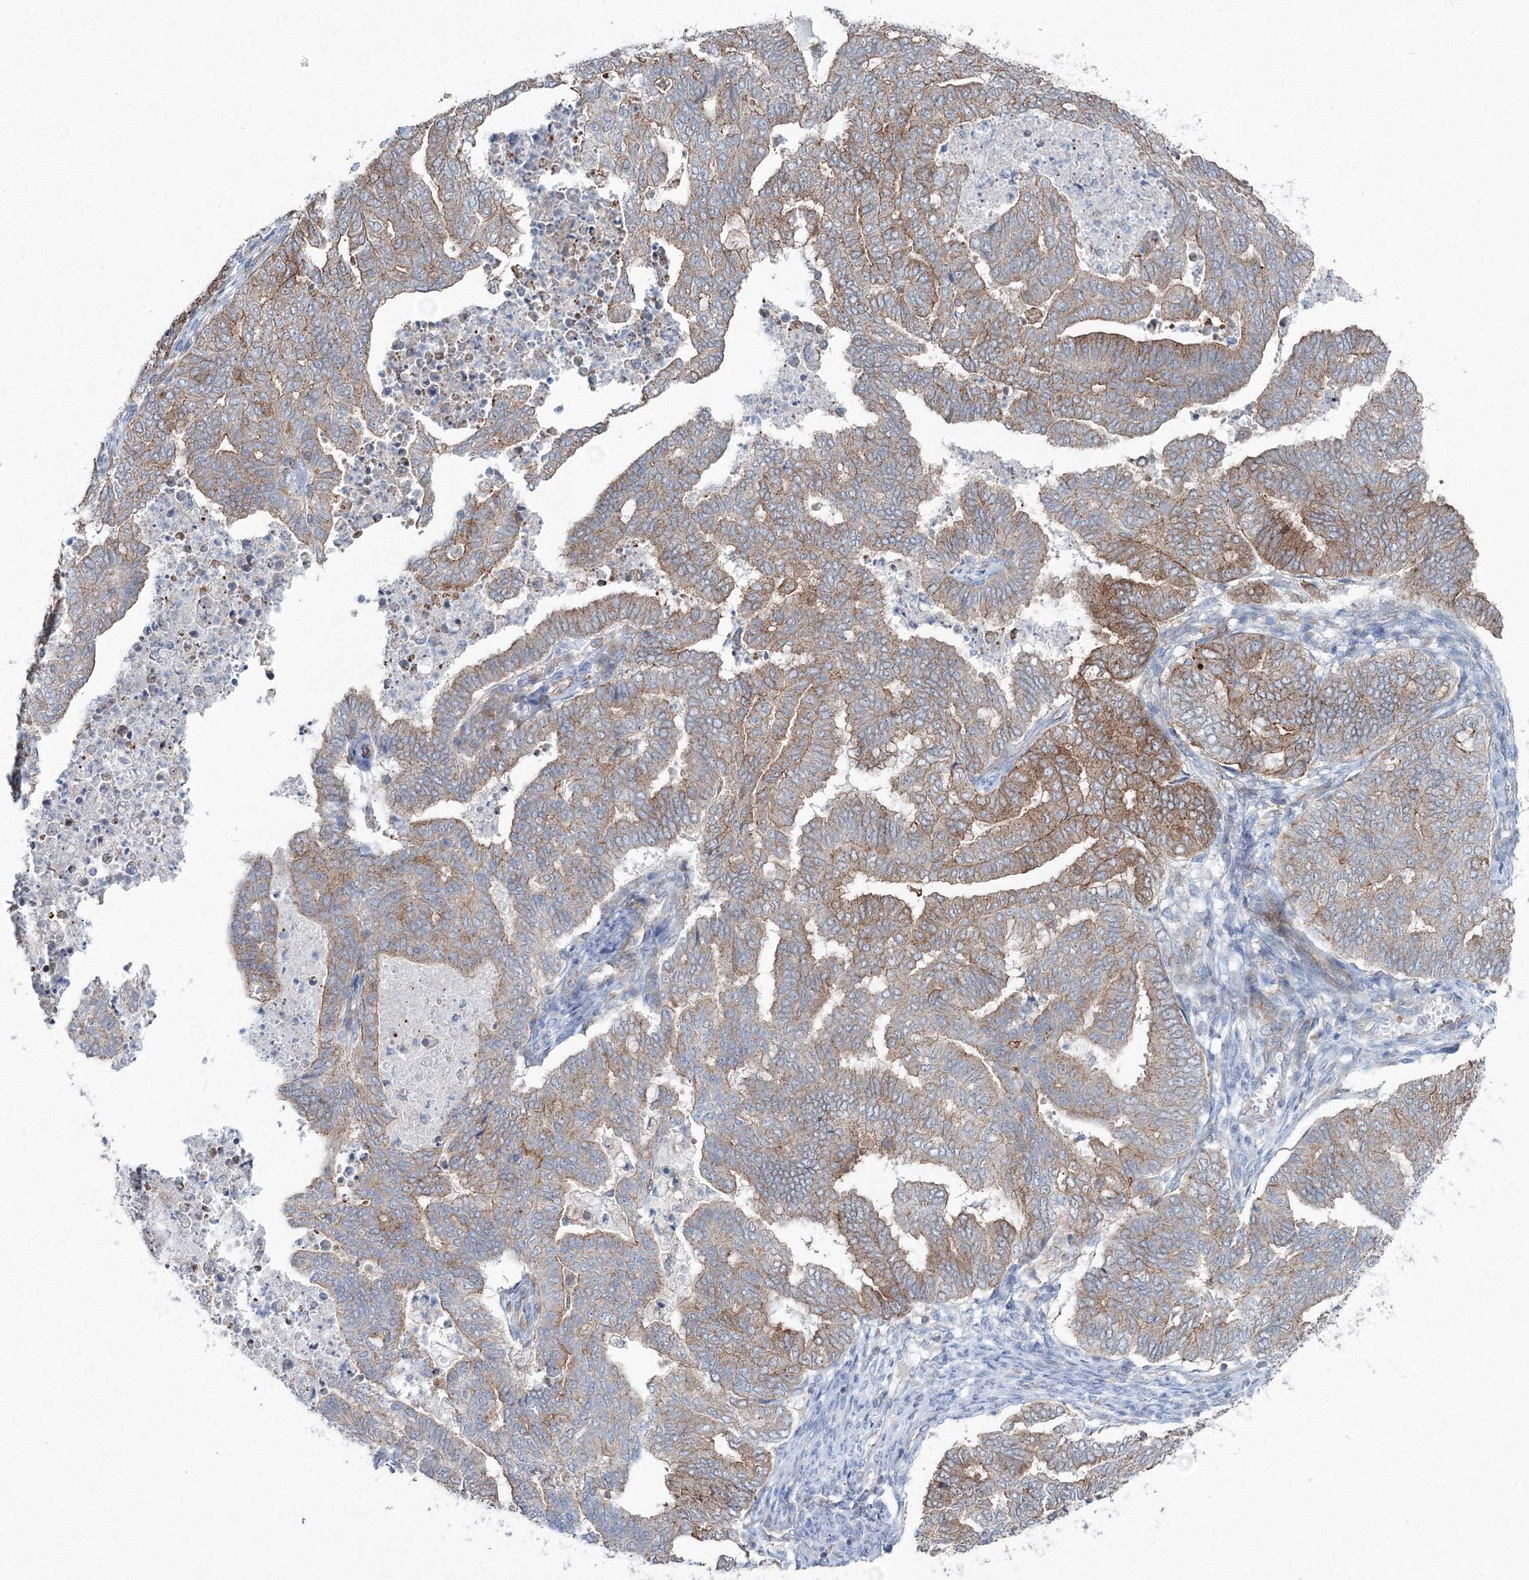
{"staining": {"intensity": "moderate", "quantity": ">75%", "location": "cytoplasmic/membranous"}, "tissue": "endometrial cancer", "cell_type": "Tumor cells", "image_type": "cancer", "snomed": [{"axis": "morphology", "description": "Adenocarcinoma, NOS"}, {"axis": "topography", "description": "Endometrium"}], "caption": "Tumor cells exhibit moderate cytoplasmic/membranous positivity in approximately >75% of cells in endometrial cancer.", "gene": "GGA2", "patient": {"sex": "female", "age": 79}}